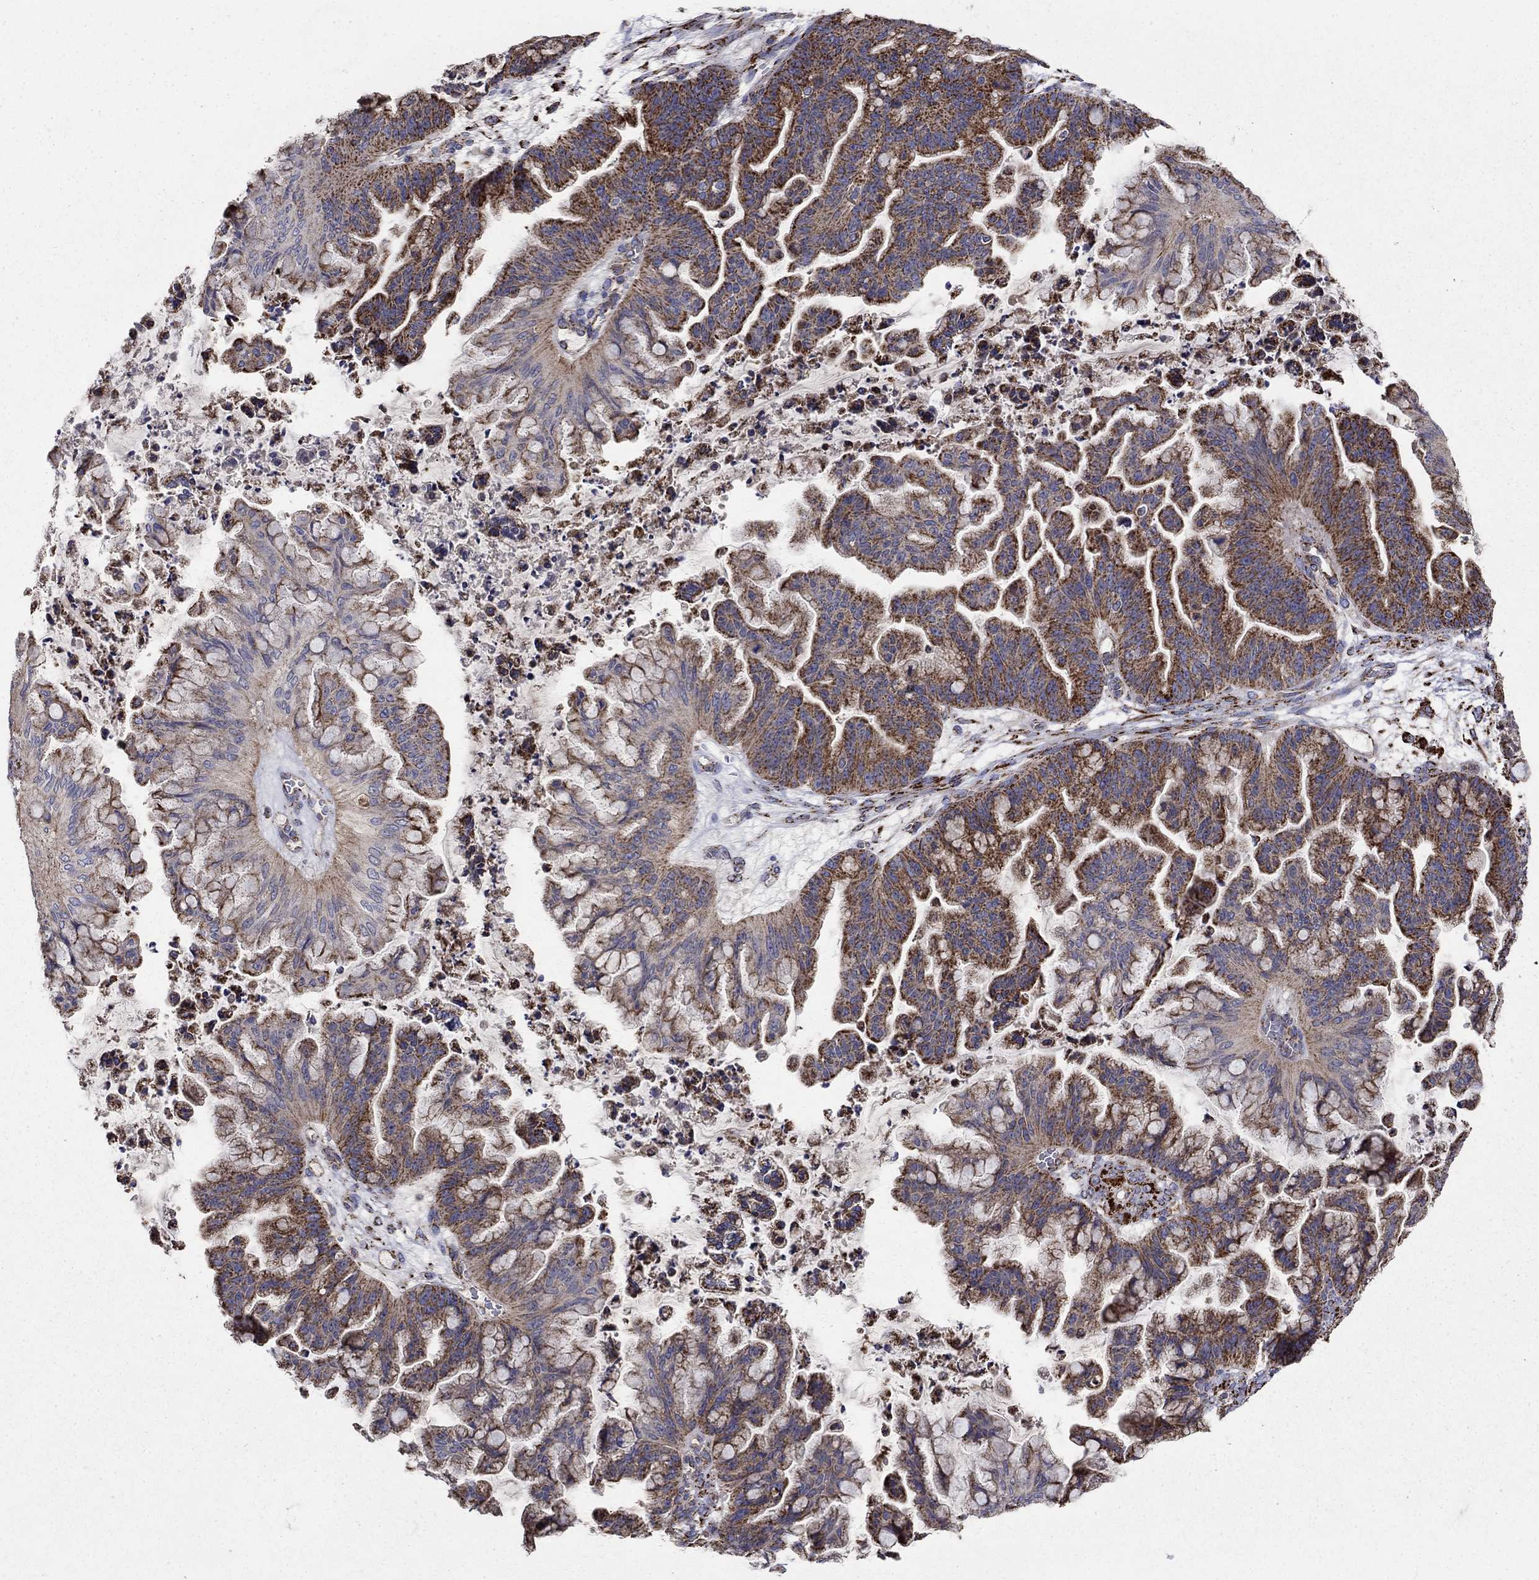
{"staining": {"intensity": "strong", "quantity": "25%-75%", "location": "cytoplasmic/membranous"}, "tissue": "ovarian cancer", "cell_type": "Tumor cells", "image_type": "cancer", "snomed": [{"axis": "morphology", "description": "Cystadenocarcinoma, mucinous, NOS"}, {"axis": "topography", "description": "Ovary"}], "caption": "Mucinous cystadenocarcinoma (ovarian) stained with IHC reveals strong cytoplasmic/membranous expression in about 25%-75% of tumor cells.", "gene": "GCSH", "patient": {"sex": "female", "age": 67}}